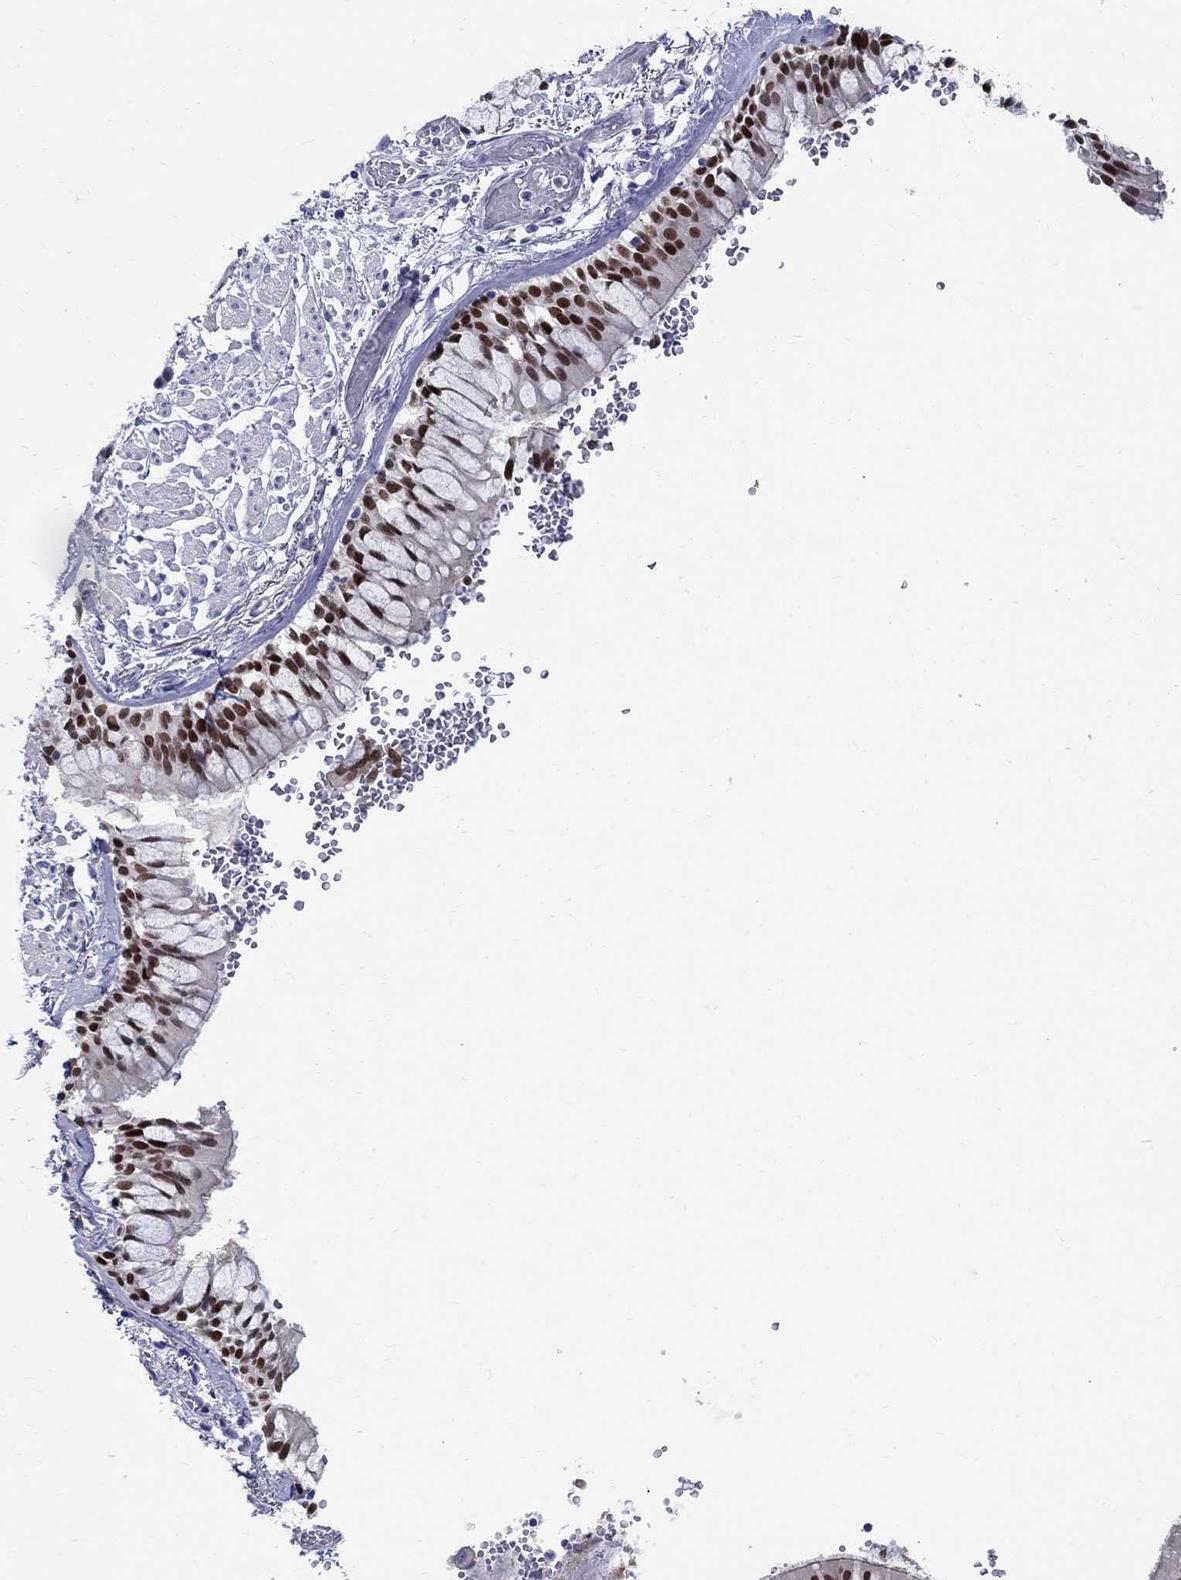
{"staining": {"intensity": "strong", "quantity": ">75%", "location": "nuclear"}, "tissue": "bronchus", "cell_type": "Respiratory epithelial cells", "image_type": "normal", "snomed": [{"axis": "morphology", "description": "Normal tissue, NOS"}, {"axis": "topography", "description": "Bronchus"}, {"axis": "topography", "description": "Lung"}], "caption": "Immunohistochemistry (DAB) staining of benign bronchus demonstrates strong nuclear protein staining in approximately >75% of respiratory epithelial cells.", "gene": "SOX2", "patient": {"sex": "female", "age": 57}}